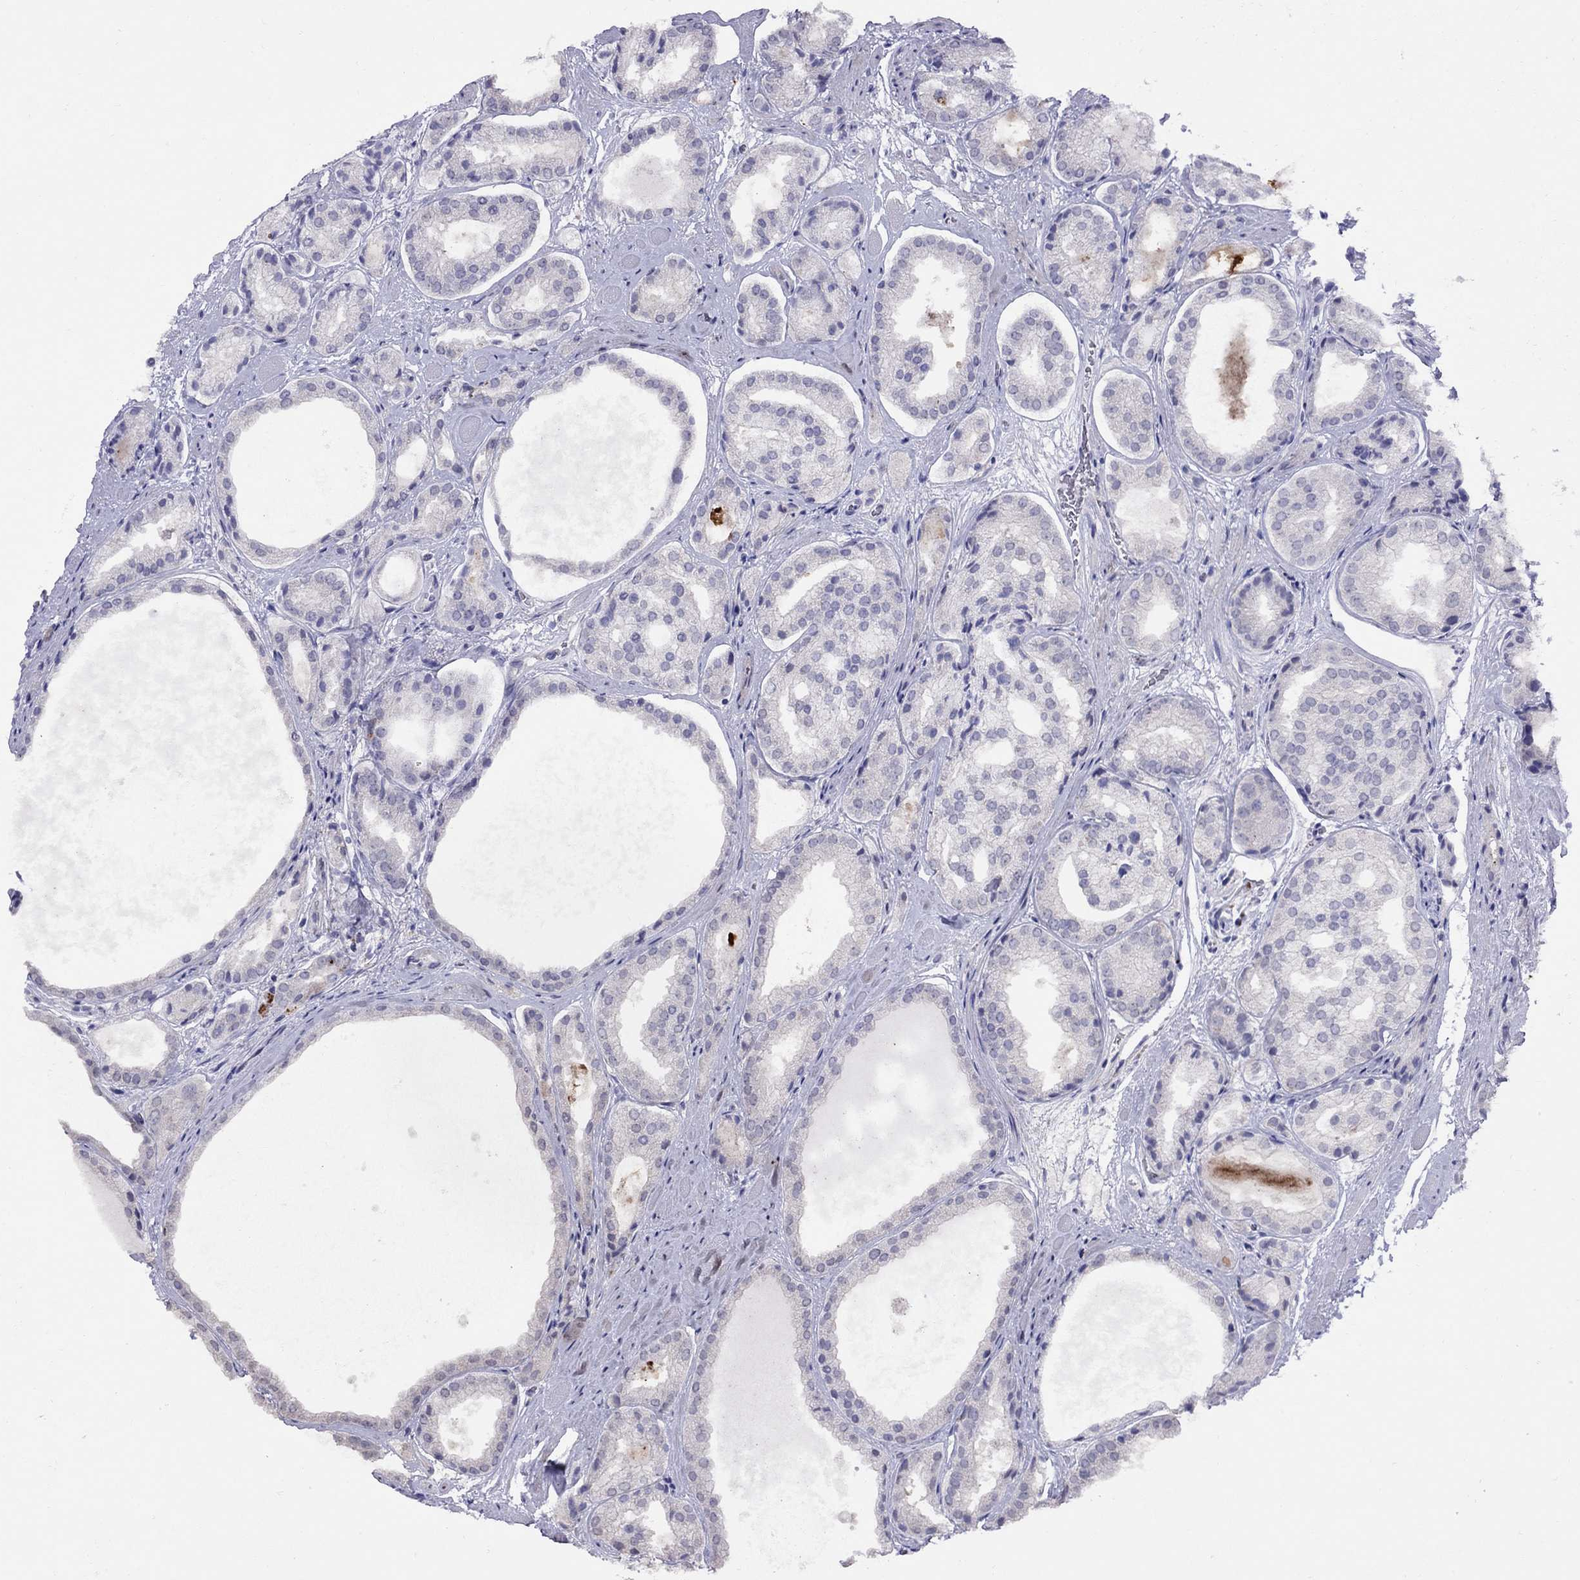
{"staining": {"intensity": "negative", "quantity": "none", "location": "none"}, "tissue": "prostate cancer", "cell_type": "Tumor cells", "image_type": "cancer", "snomed": [{"axis": "morphology", "description": "Adenocarcinoma, Low grade"}, {"axis": "topography", "description": "Prostate"}], "caption": "DAB immunohistochemical staining of human adenocarcinoma (low-grade) (prostate) reveals no significant staining in tumor cells. (DAB (3,3'-diaminobenzidine) immunohistochemistry with hematoxylin counter stain).", "gene": "MAGEB4", "patient": {"sex": "male", "age": 69}}